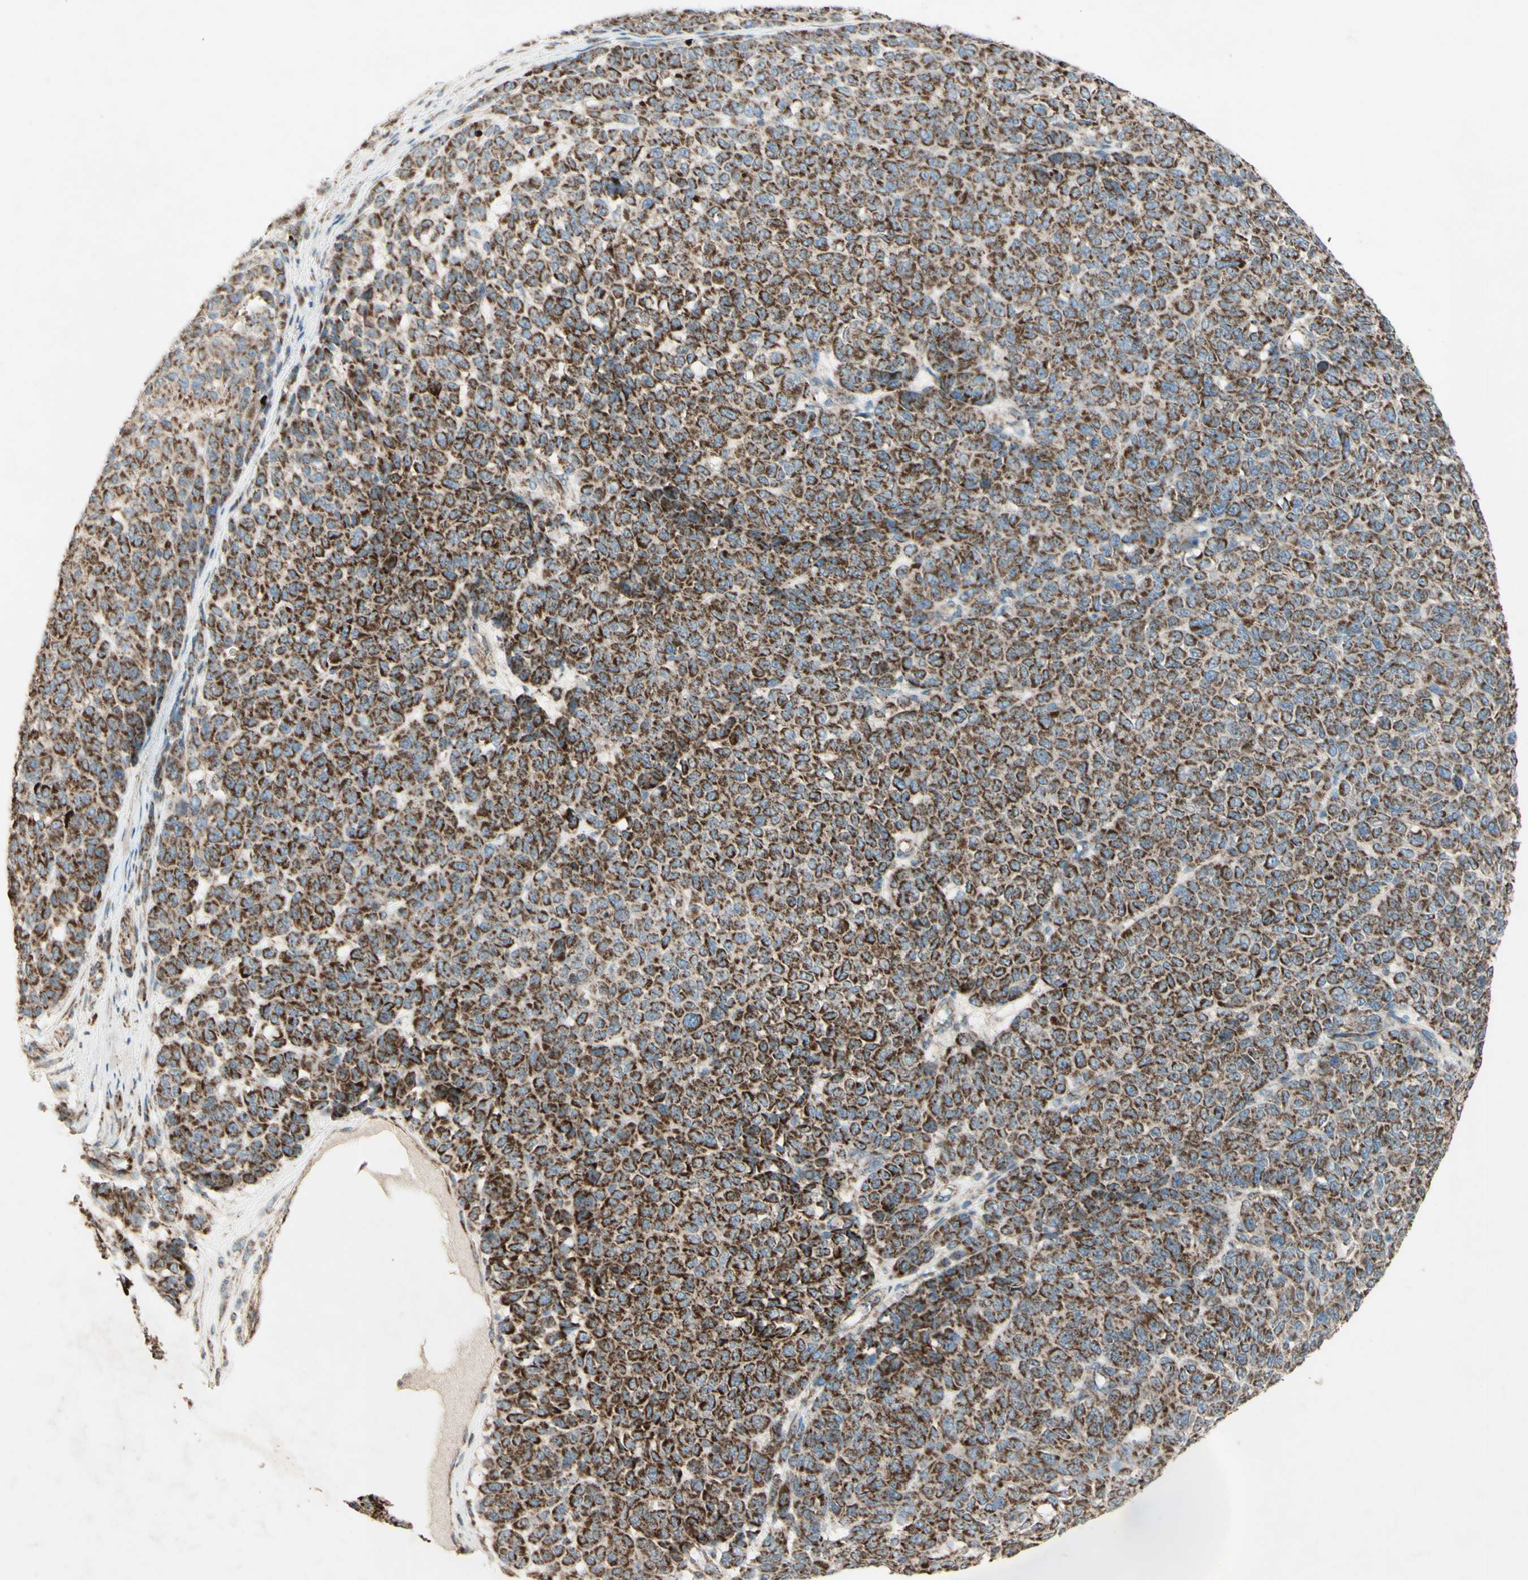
{"staining": {"intensity": "strong", "quantity": ">75%", "location": "cytoplasmic/membranous"}, "tissue": "melanoma", "cell_type": "Tumor cells", "image_type": "cancer", "snomed": [{"axis": "morphology", "description": "Malignant melanoma, NOS"}, {"axis": "topography", "description": "Skin"}], "caption": "Human malignant melanoma stained with a protein marker exhibits strong staining in tumor cells.", "gene": "RHOT1", "patient": {"sex": "male", "age": 59}}